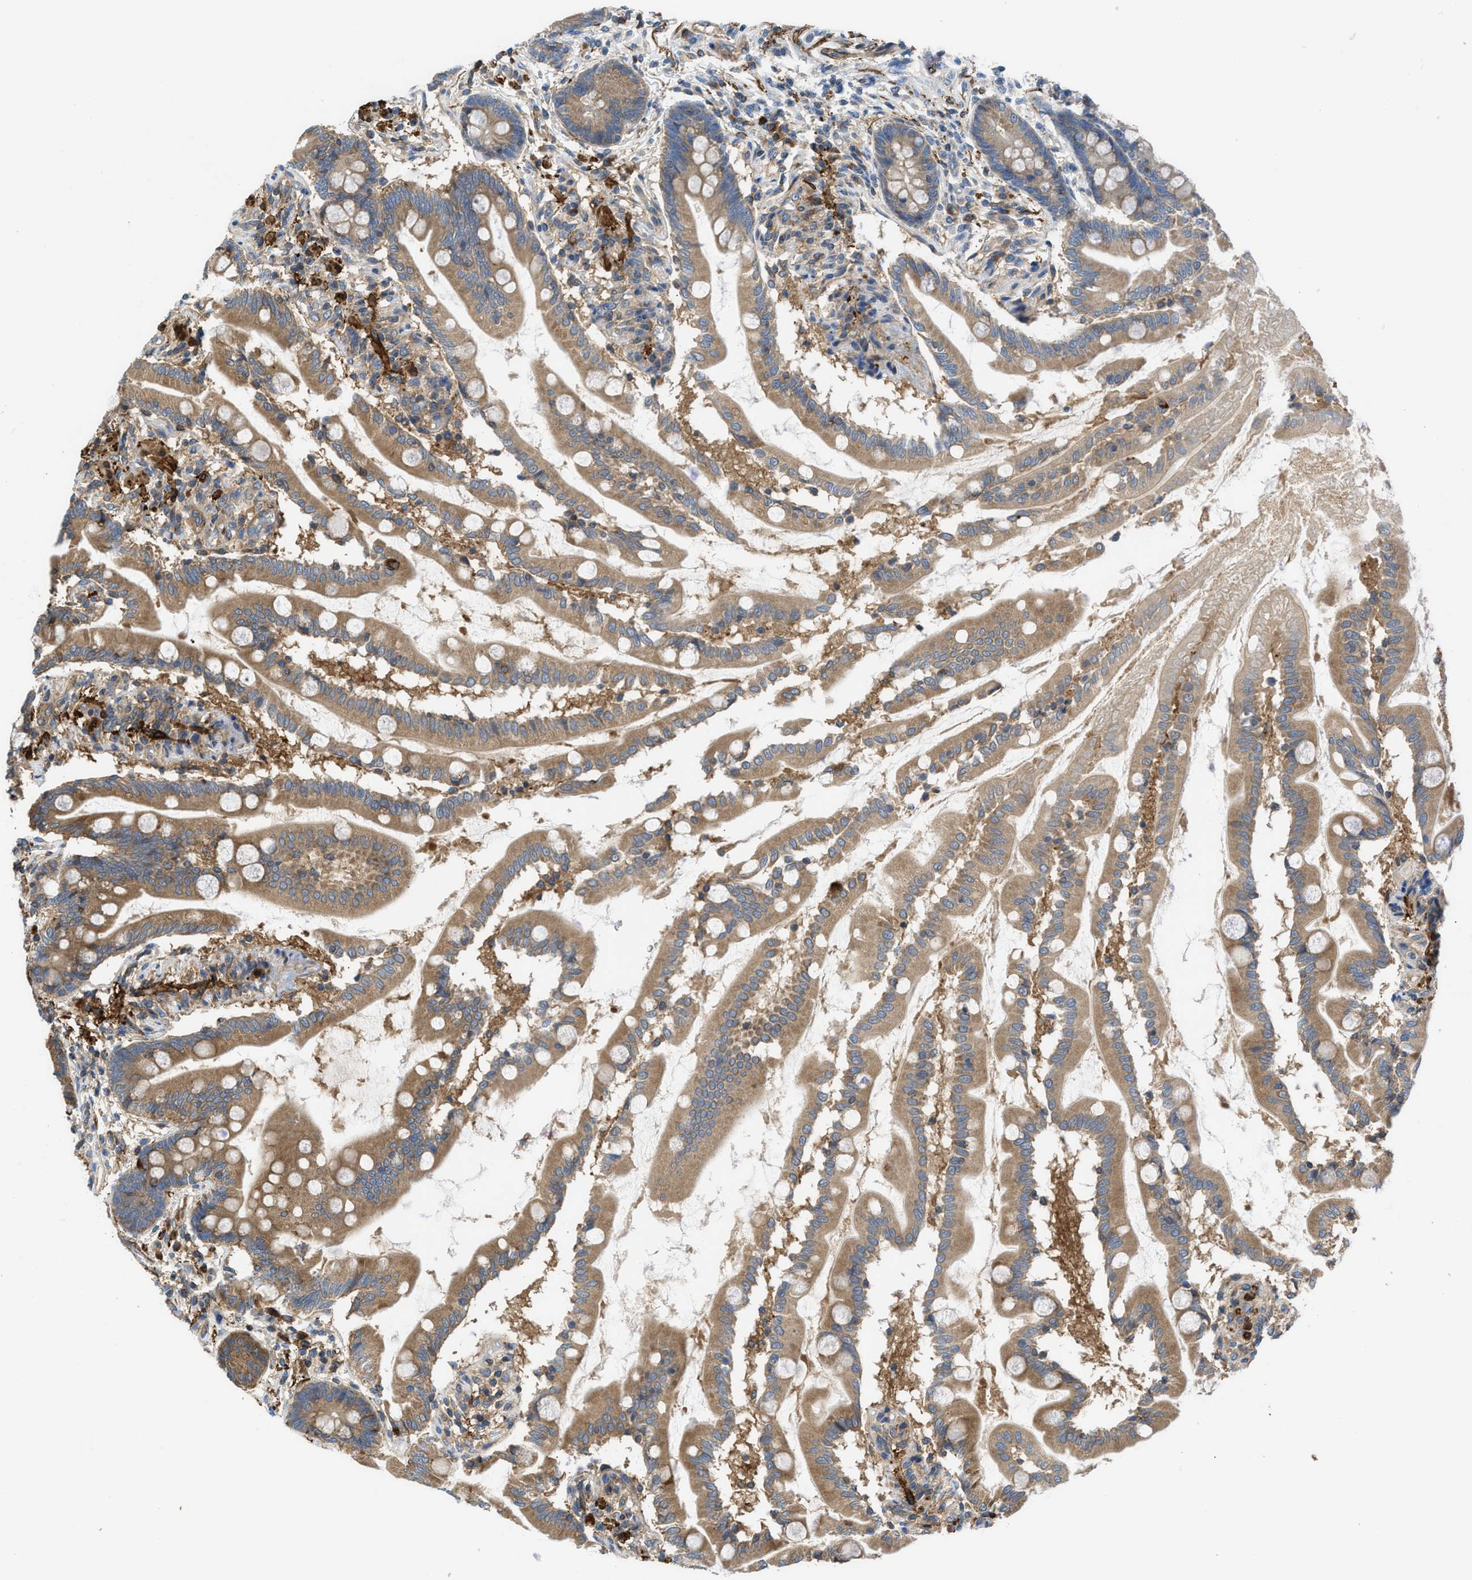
{"staining": {"intensity": "moderate", "quantity": ">75%", "location": "cytoplasmic/membranous"}, "tissue": "small intestine", "cell_type": "Glandular cells", "image_type": "normal", "snomed": [{"axis": "morphology", "description": "Normal tissue, NOS"}, {"axis": "topography", "description": "Small intestine"}], "caption": "High-magnification brightfield microscopy of normal small intestine stained with DAB (3,3'-diaminobenzidine) (brown) and counterstained with hematoxylin (blue). glandular cells exhibit moderate cytoplasmic/membranous expression is seen in about>75% of cells. (Brightfield microscopy of DAB IHC at high magnification).", "gene": "CHKB", "patient": {"sex": "female", "age": 56}}